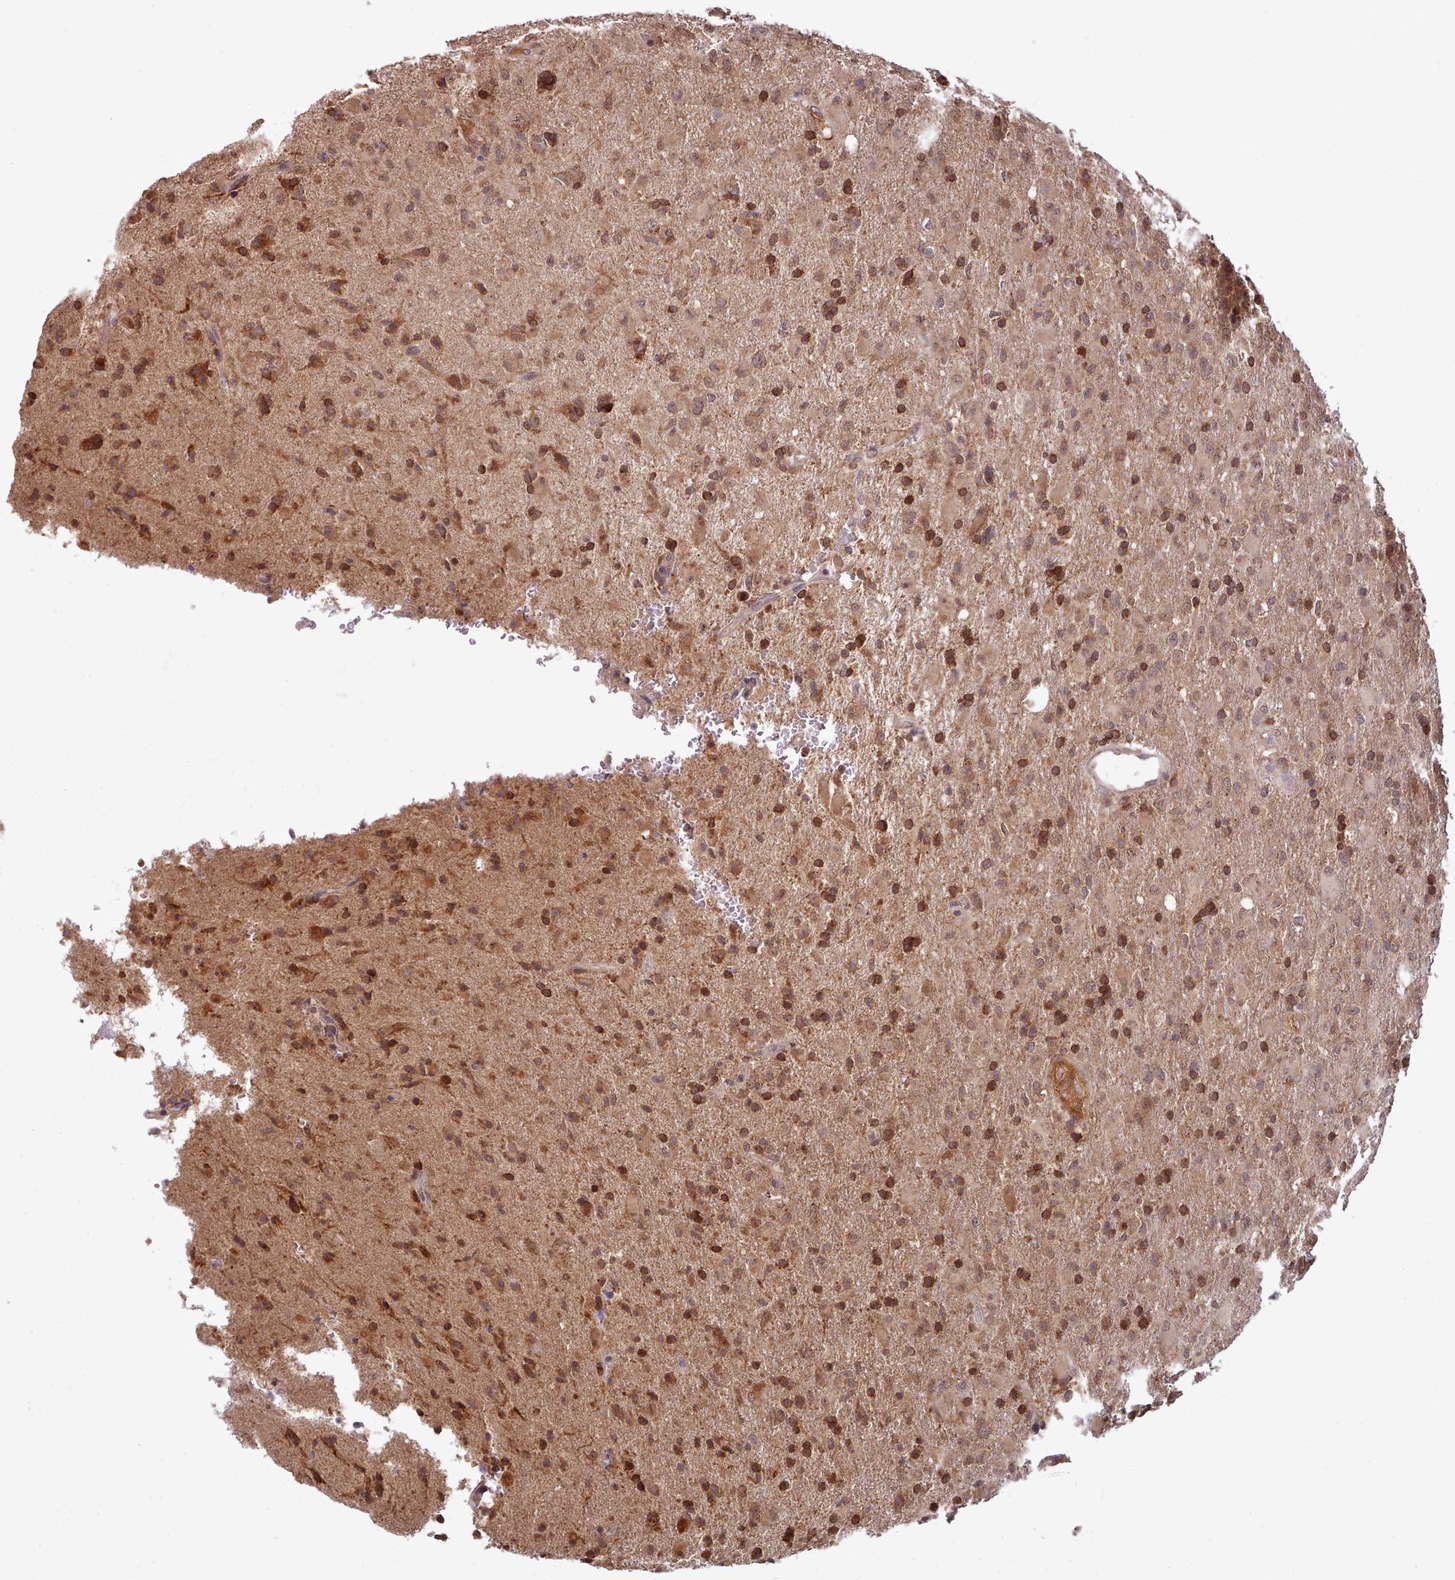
{"staining": {"intensity": "moderate", "quantity": ">75%", "location": "cytoplasmic/membranous,nuclear"}, "tissue": "glioma", "cell_type": "Tumor cells", "image_type": "cancer", "snomed": [{"axis": "morphology", "description": "Glioma, malignant, Low grade"}, {"axis": "topography", "description": "Brain"}], "caption": "The image displays staining of malignant glioma (low-grade), revealing moderate cytoplasmic/membranous and nuclear protein staining (brown color) within tumor cells.", "gene": "PIP4P1", "patient": {"sex": "male", "age": 65}}